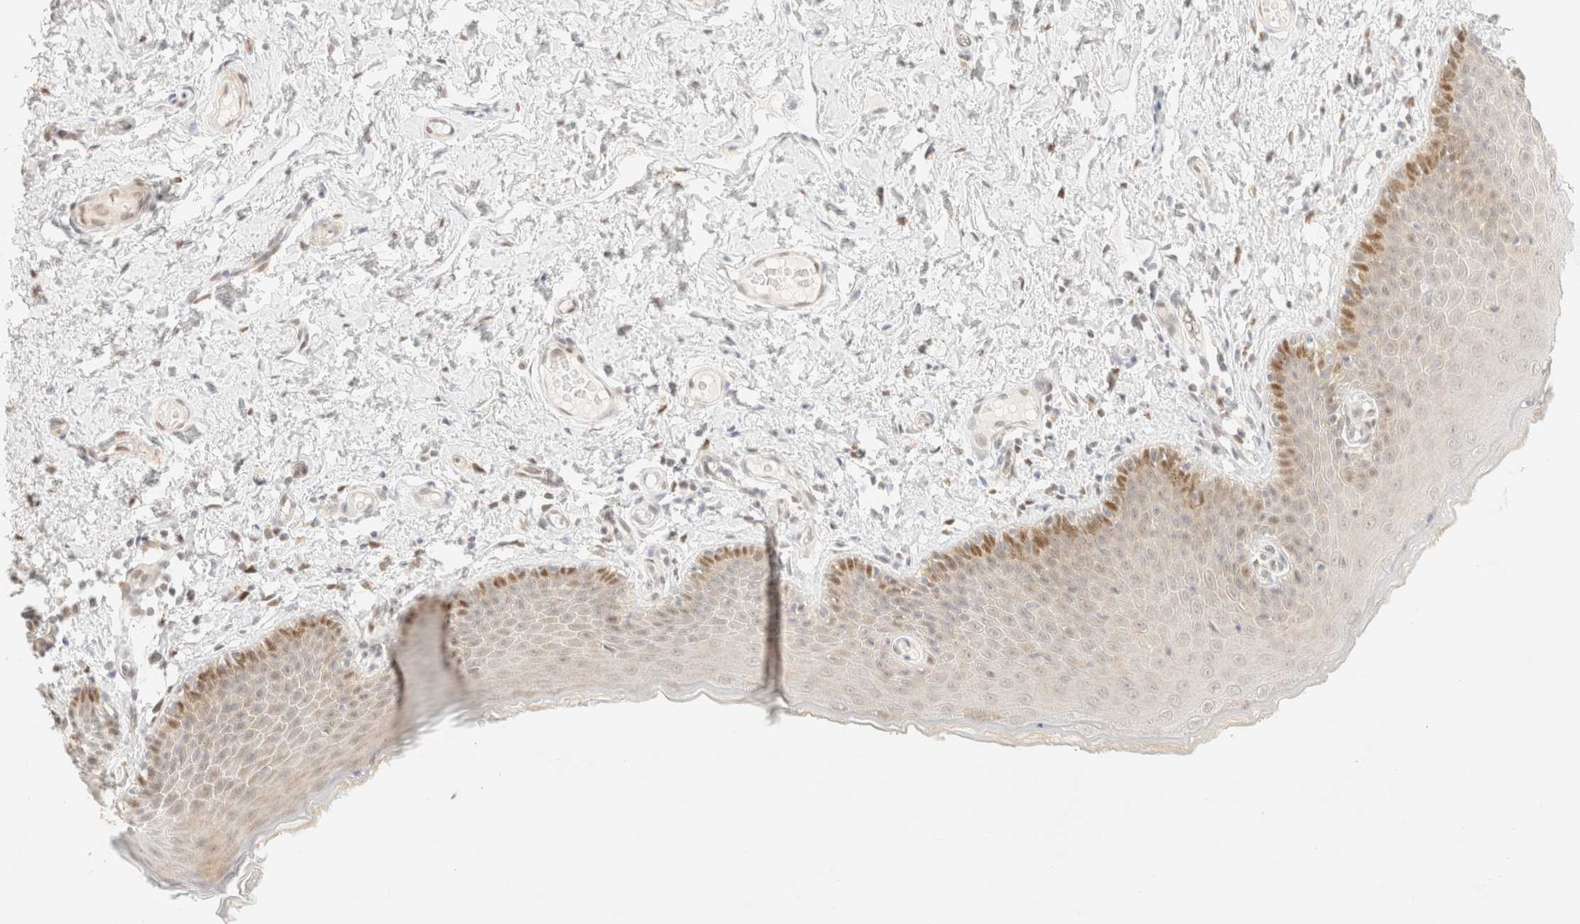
{"staining": {"intensity": "moderate", "quantity": "<25%", "location": "cytoplasmic/membranous,nuclear"}, "tissue": "skin", "cell_type": "Epidermal cells", "image_type": "normal", "snomed": [{"axis": "morphology", "description": "Normal tissue, NOS"}, {"axis": "topography", "description": "Vulva"}], "caption": "Immunohistochemical staining of benign human skin reveals moderate cytoplasmic/membranous,nuclear protein expression in approximately <25% of epidermal cells.", "gene": "TSR1", "patient": {"sex": "female", "age": 66}}